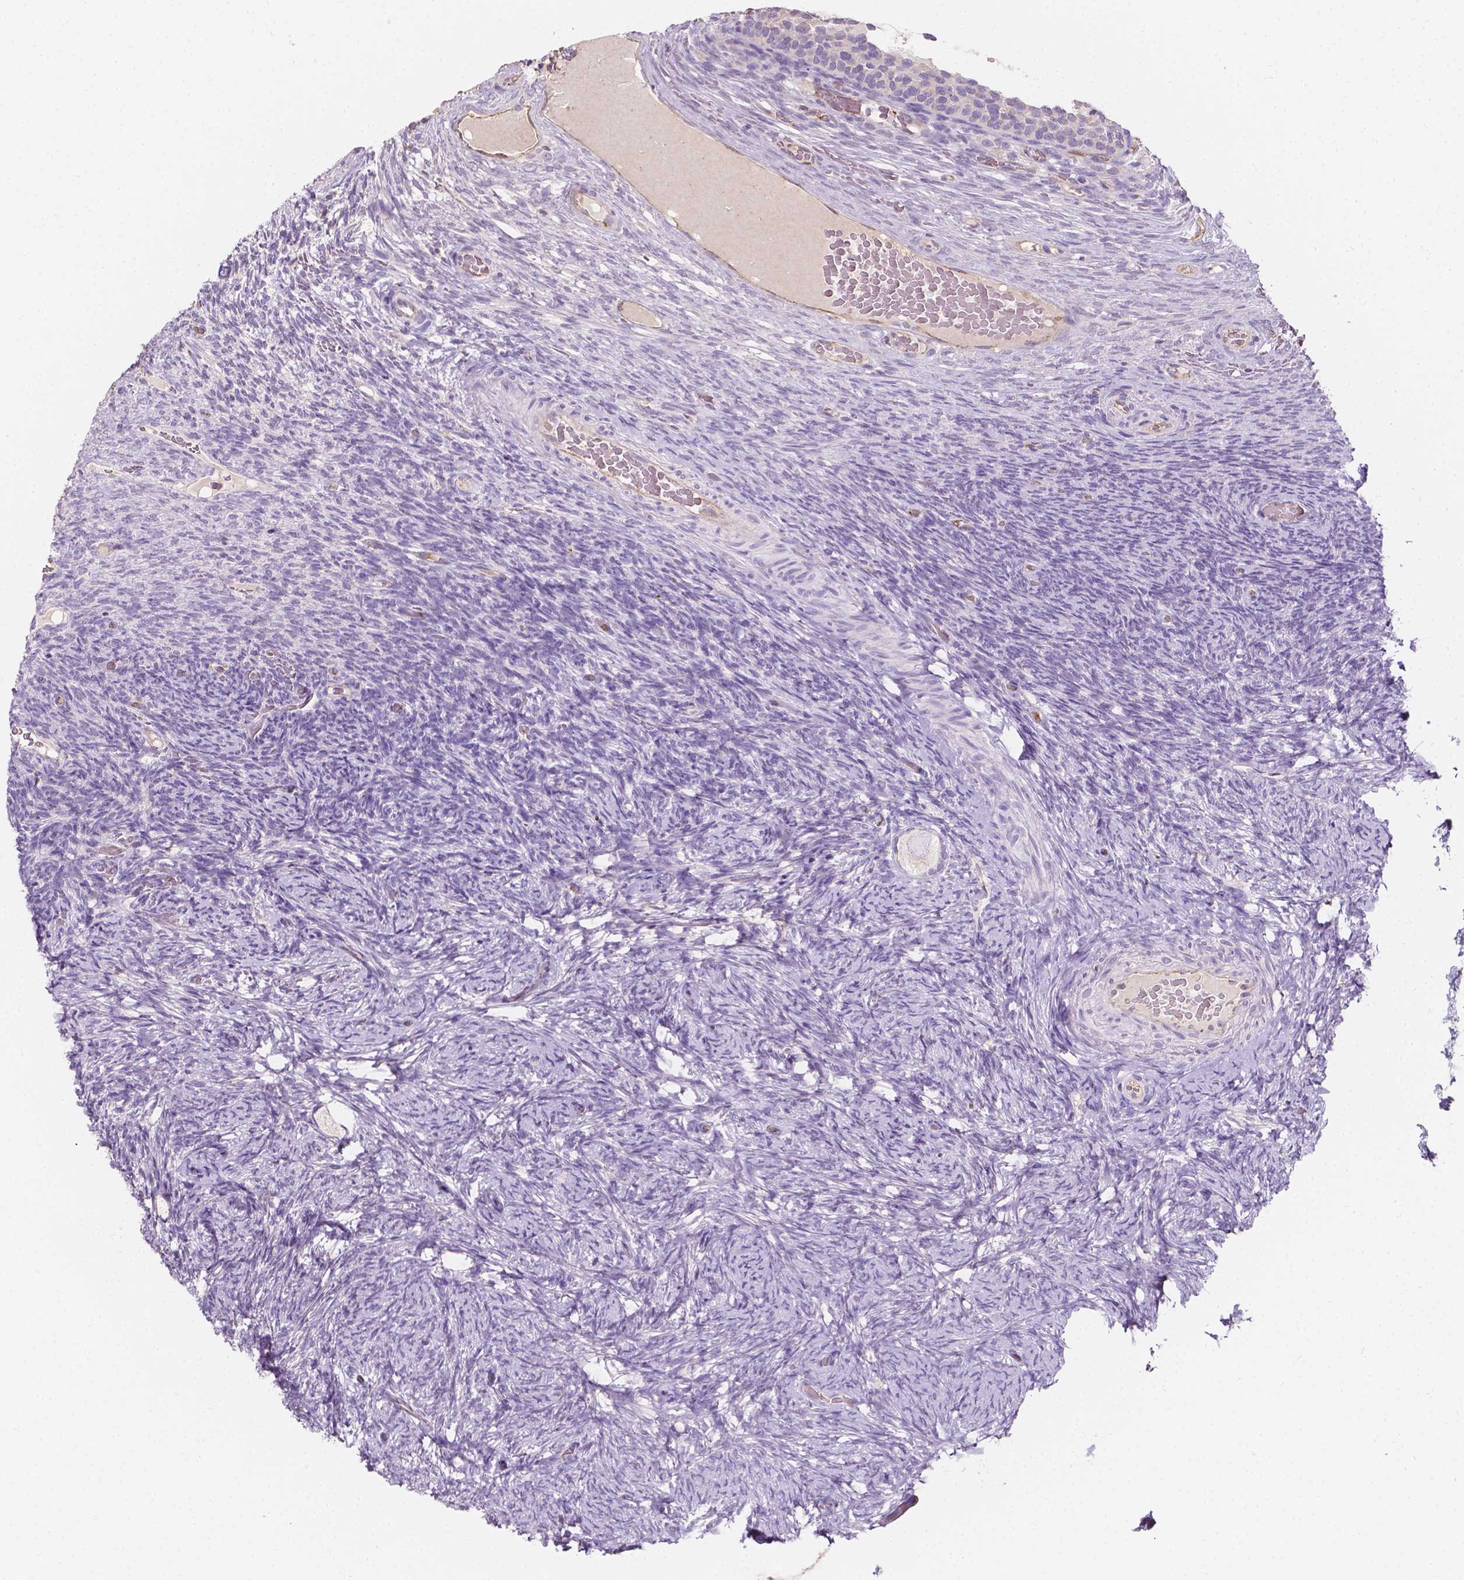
{"staining": {"intensity": "negative", "quantity": "none", "location": "none"}, "tissue": "ovary", "cell_type": "Follicle cells", "image_type": "normal", "snomed": [{"axis": "morphology", "description": "Normal tissue, NOS"}, {"axis": "topography", "description": "Ovary"}], "caption": "Follicle cells show no significant positivity in benign ovary. (DAB immunohistochemistry (IHC) with hematoxylin counter stain).", "gene": "SLC22A4", "patient": {"sex": "female", "age": 34}}